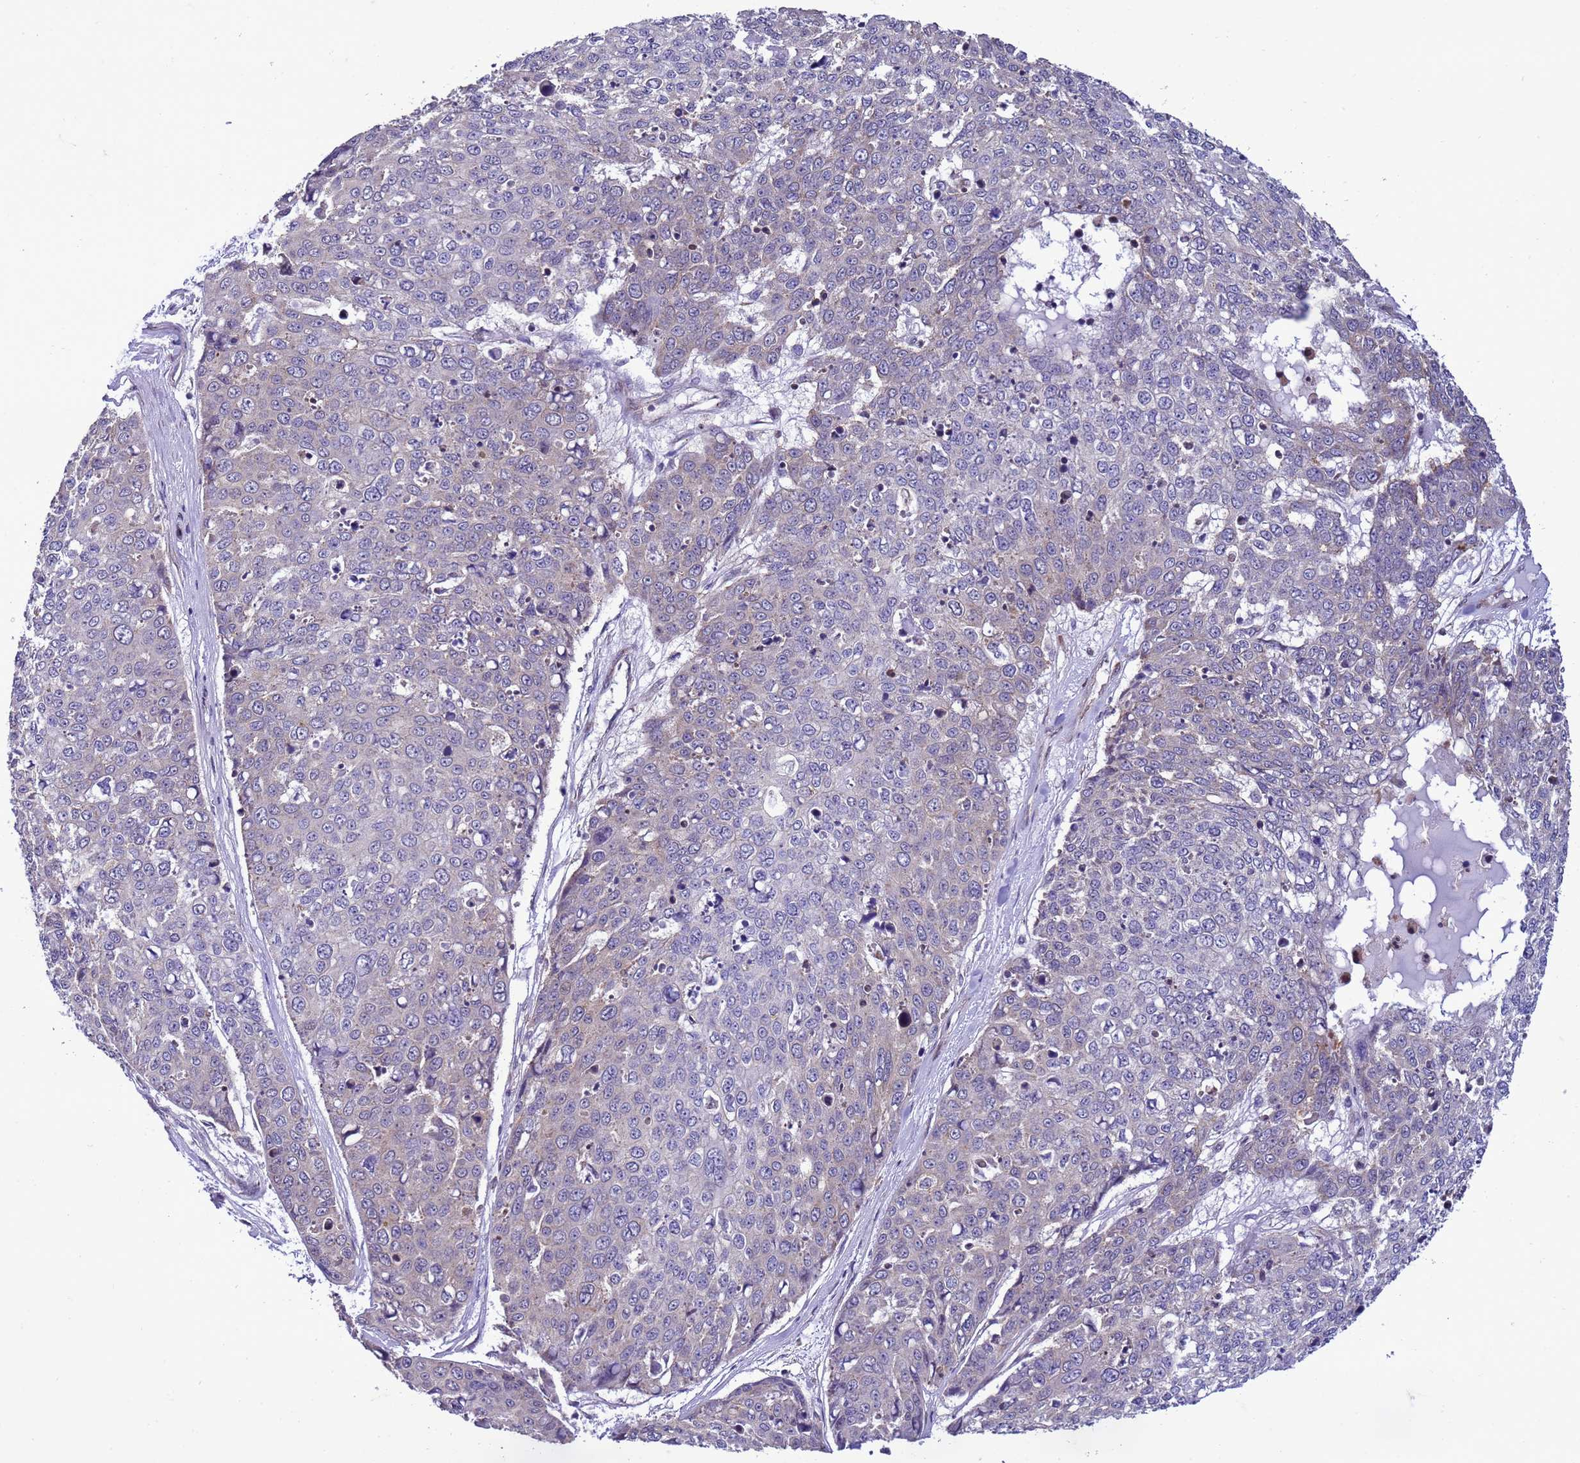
{"staining": {"intensity": "weak", "quantity": "25%-75%", "location": "cytoplasmic/membranous"}, "tissue": "skin cancer", "cell_type": "Tumor cells", "image_type": "cancer", "snomed": [{"axis": "morphology", "description": "Squamous cell carcinoma, NOS"}, {"axis": "topography", "description": "Skin"}], "caption": "About 25%-75% of tumor cells in human skin cancer display weak cytoplasmic/membranous protein expression as visualized by brown immunohistochemical staining.", "gene": "GEN1", "patient": {"sex": "female", "age": 44}}